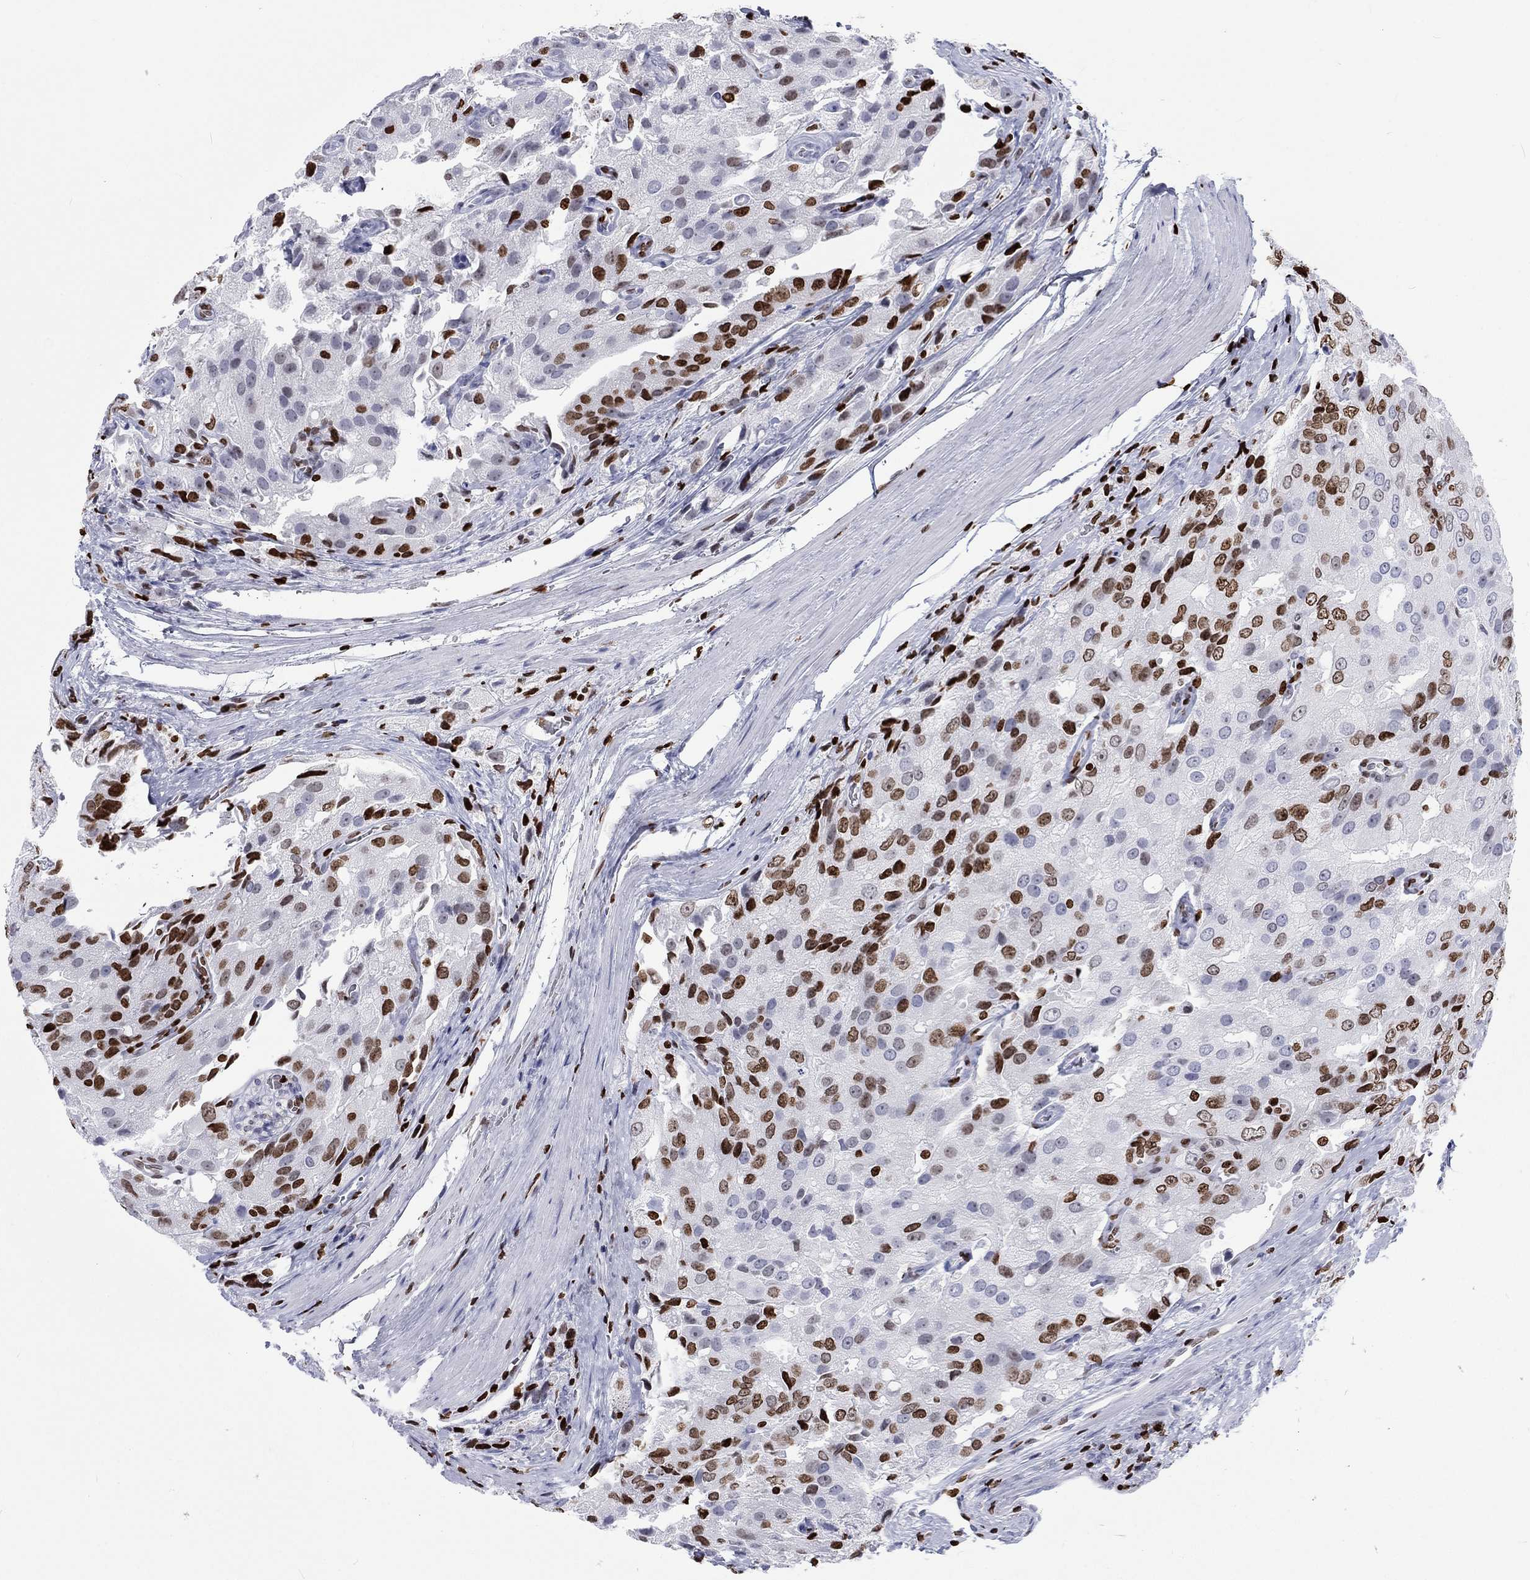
{"staining": {"intensity": "moderate", "quantity": "25%-75%", "location": "nuclear"}, "tissue": "prostate cancer", "cell_type": "Tumor cells", "image_type": "cancer", "snomed": [{"axis": "morphology", "description": "Adenocarcinoma, NOS"}, {"axis": "topography", "description": "Prostate and seminal vesicle, NOS"}, {"axis": "topography", "description": "Prostate"}], "caption": "Moderate nuclear positivity for a protein is seen in about 25%-75% of tumor cells of adenocarcinoma (prostate) using IHC.", "gene": "H1-5", "patient": {"sex": "male", "age": 67}}